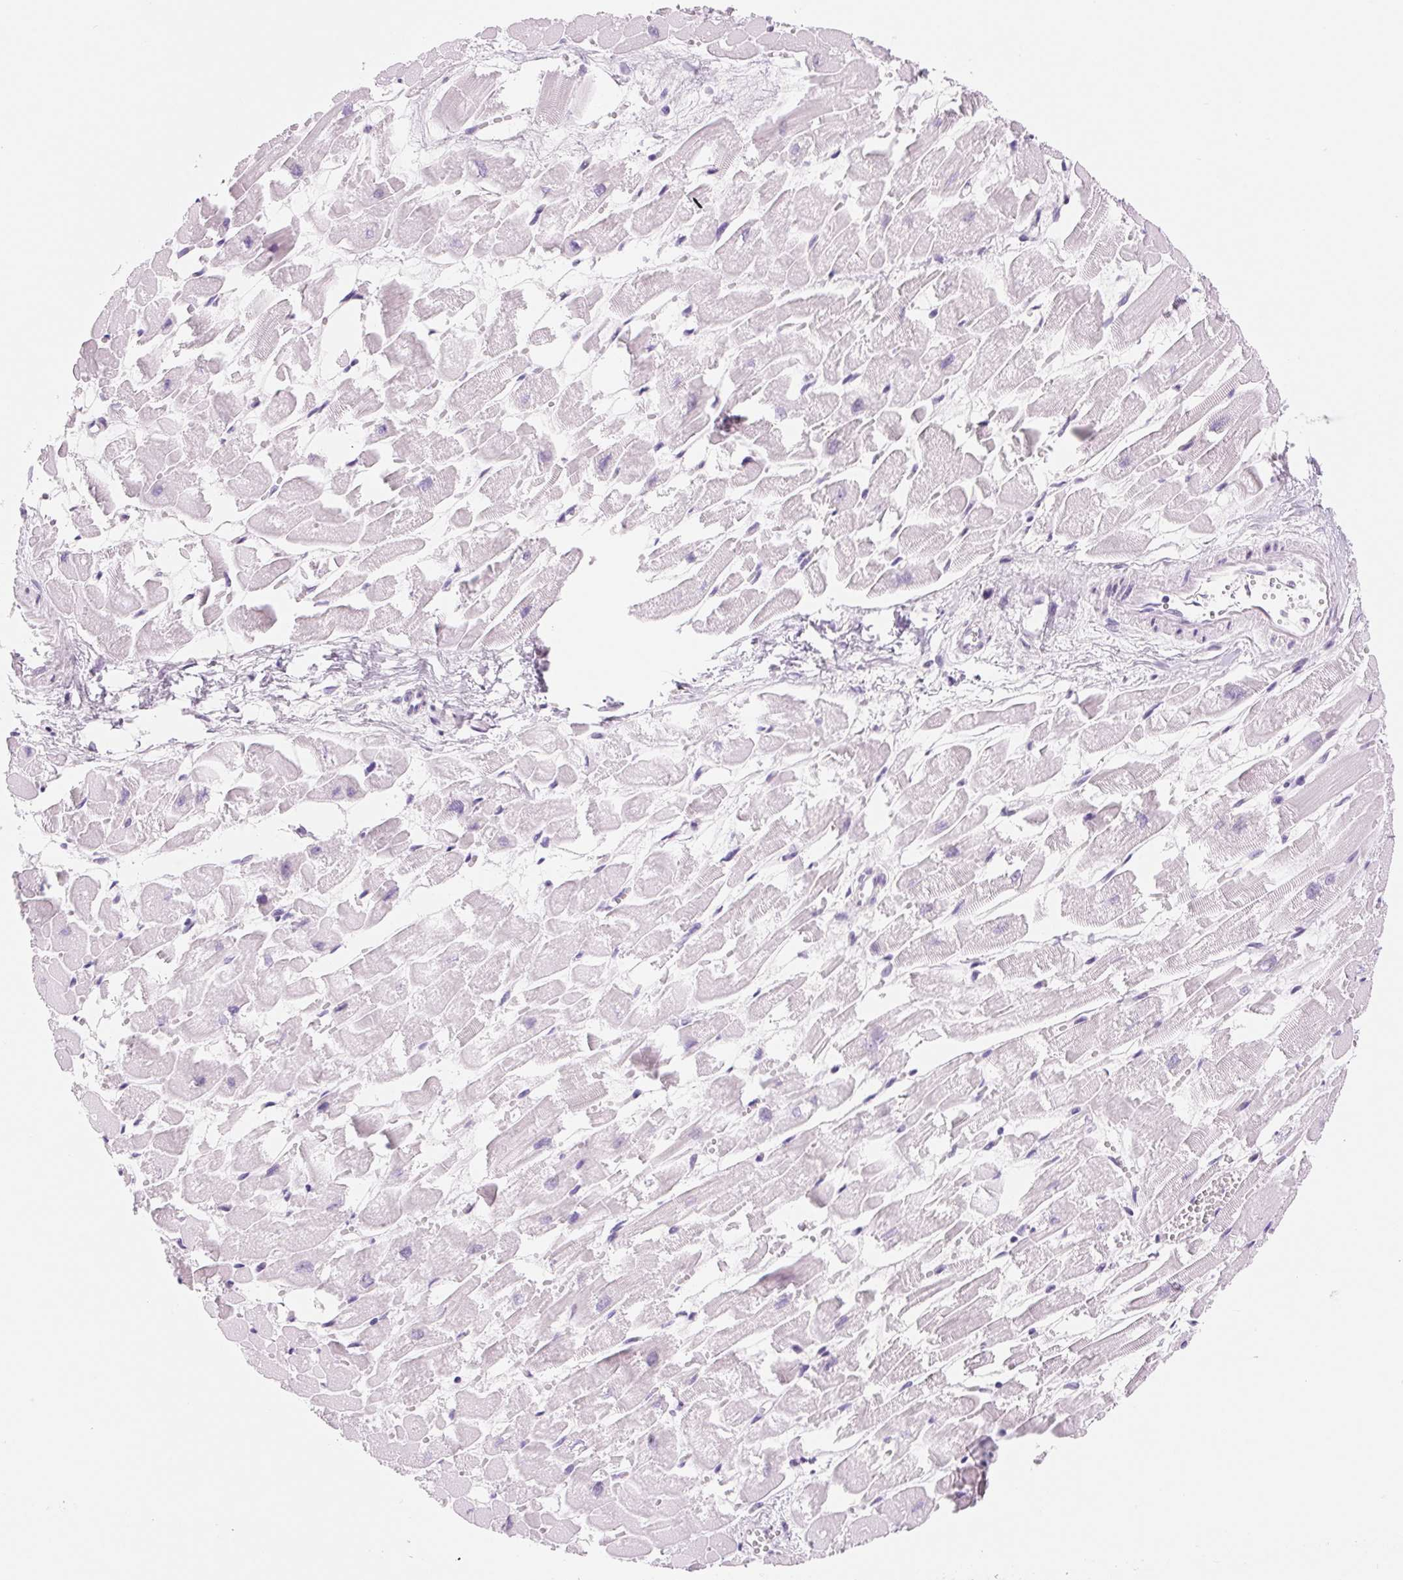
{"staining": {"intensity": "negative", "quantity": "none", "location": "none"}, "tissue": "heart muscle", "cell_type": "Cardiomyocytes", "image_type": "normal", "snomed": [{"axis": "morphology", "description": "Normal tissue, NOS"}, {"axis": "topography", "description": "Heart"}], "caption": "Immunohistochemical staining of normal human heart muscle shows no significant positivity in cardiomyocytes. (Stains: DAB (3,3'-diaminobenzidine) IHC with hematoxylin counter stain, Microscopy: brightfield microscopy at high magnification).", "gene": "ASGR2", "patient": {"sex": "female", "age": 52}}